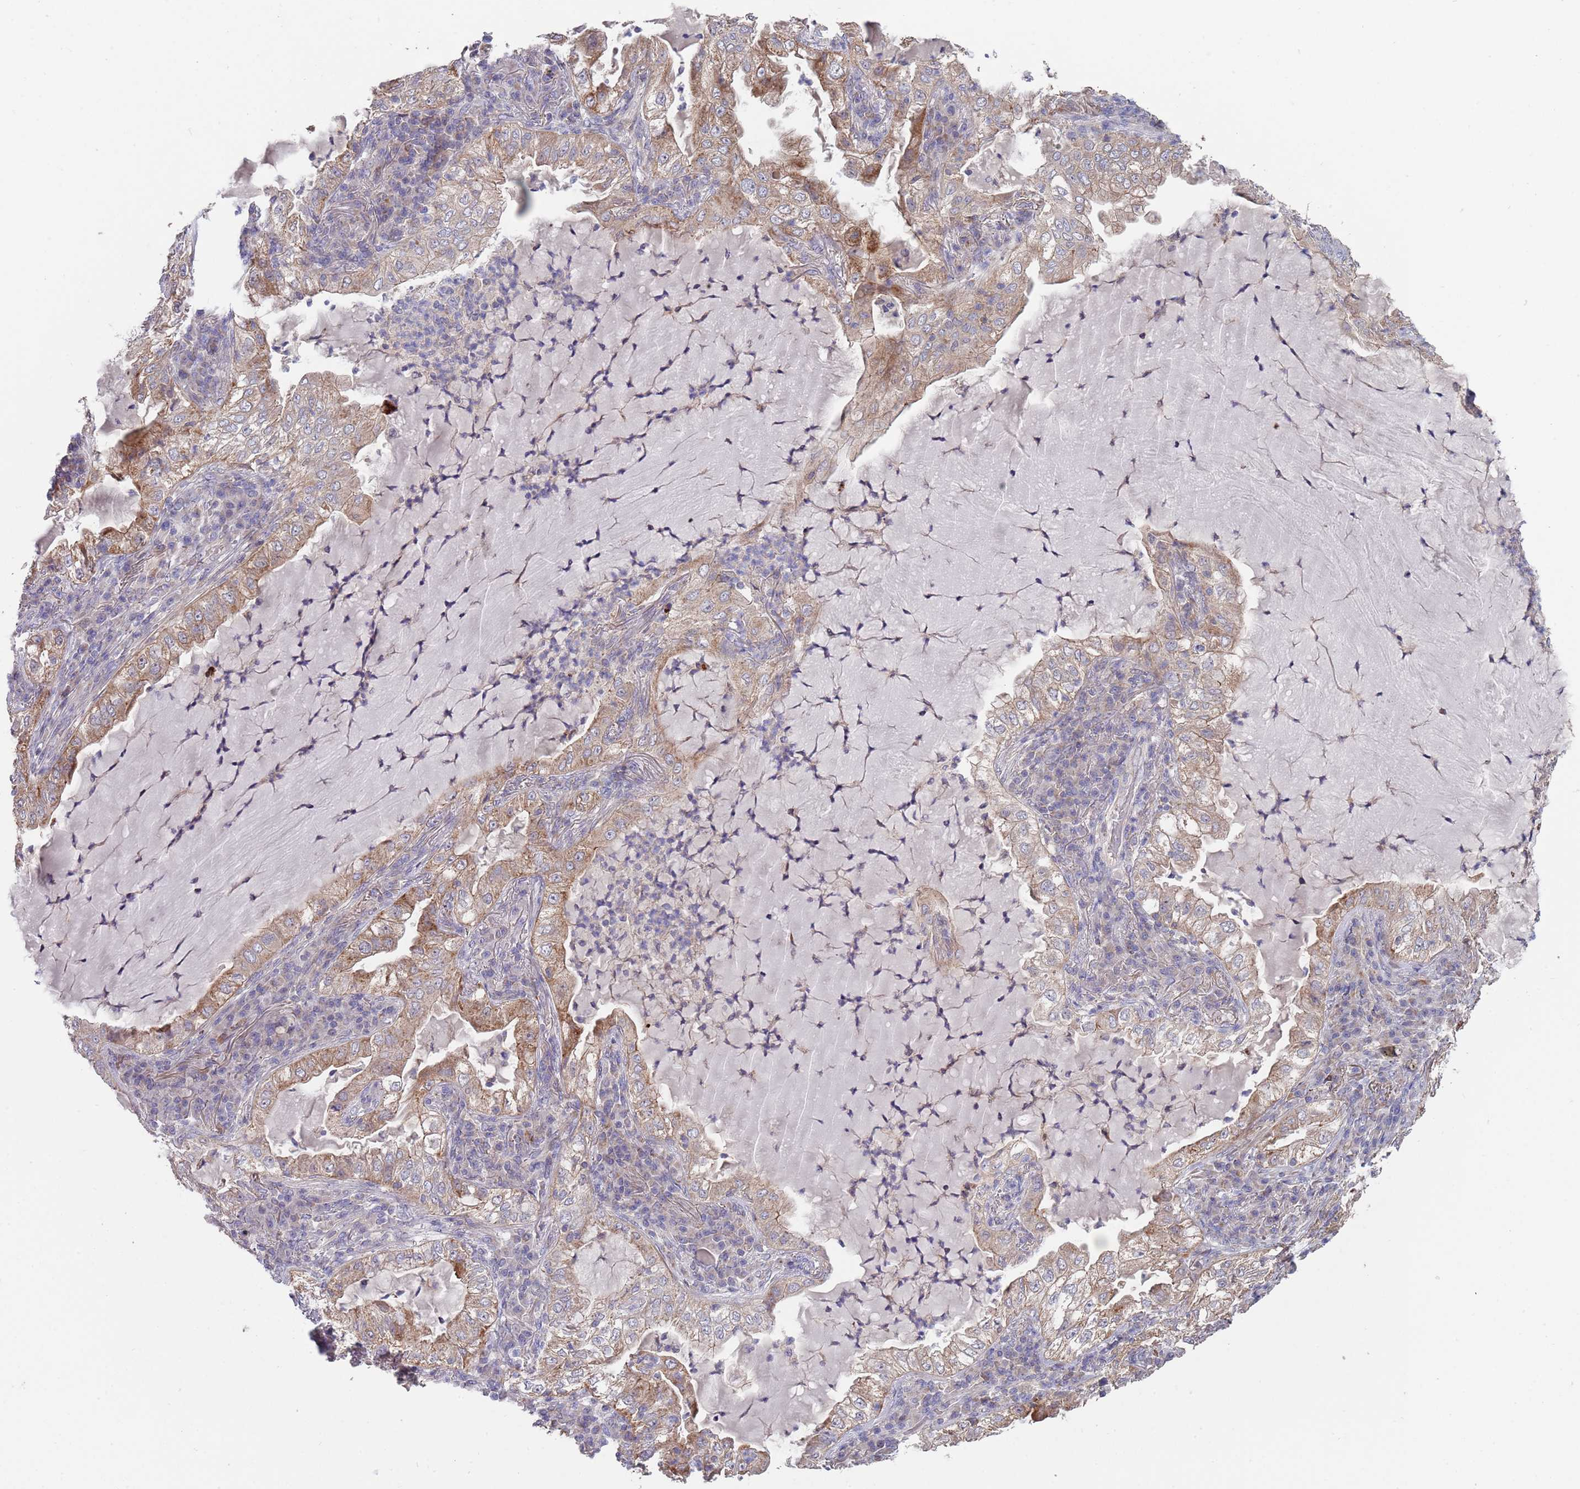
{"staining": {"intensity": "moderate", "quantity": "25%-75%", "location": "cytoplasmic/membranous"}, "tissue": "lung cancer", "cell_type": "Tumor cells", "image_type": "cancer", "snomed": [{"axis": "morphology", "description": "Adenocarcinoma, NOS"}, {"axis": "topography", "description": "Lung"}], "caption": "IHC image of human lung cancer (adenocarcinoma) stained for a protein (brown), which exhibits medium levels of moderate cytoplasmic/membranous positivity in about 25%-75% of tumor cells.", "gene": "ABCC10", "patient": {"sex": "female", "age": 73}}